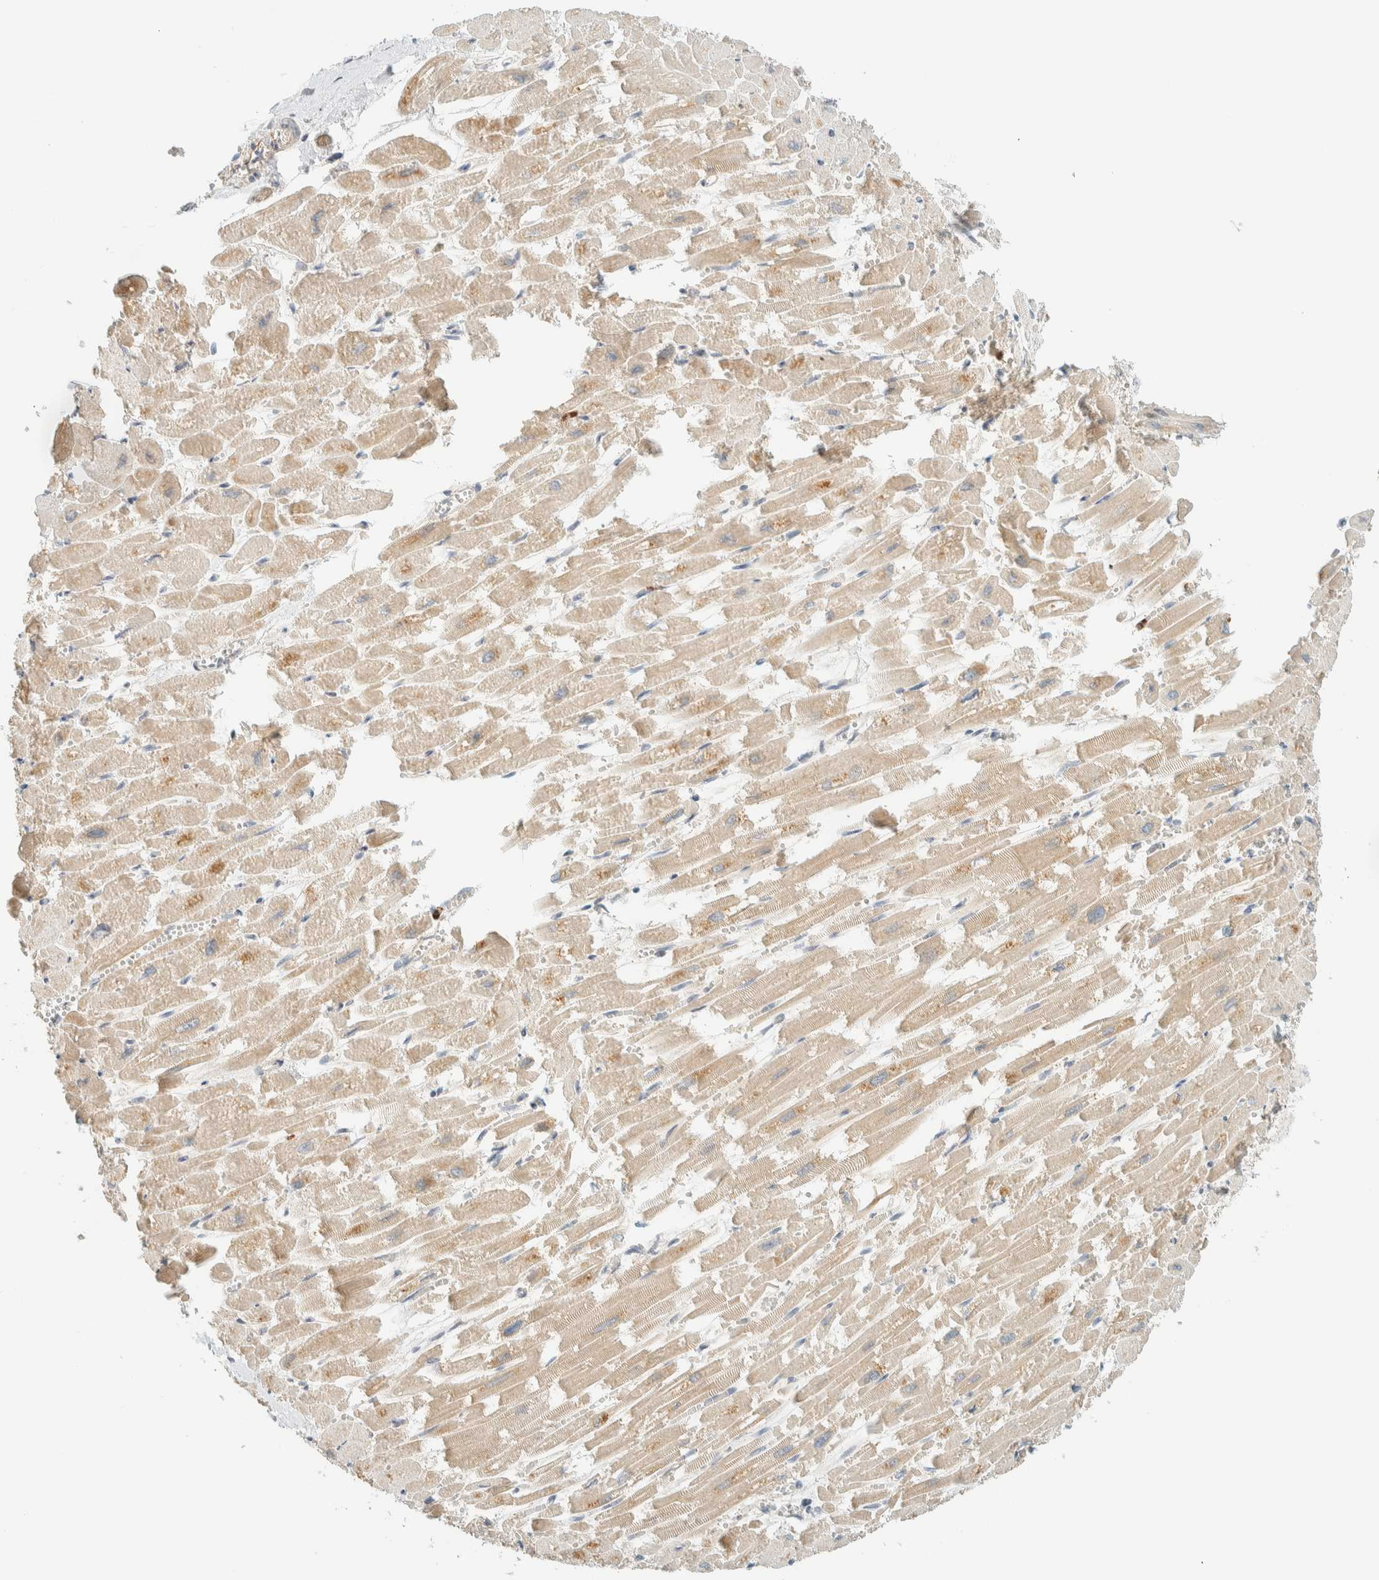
{"staining": {"intensity": "weak", "quantity": "25%-75%", "location": "cytoplasmic/membranous"}, "tissue": "heart muscle", "cell_type": "Cardiomyocytes", "image_type": "normal", "snomed": [{"axis": "morphology", "description": "Normal tissue, NOS"}, {"axis": "topography", "description": "Heart"}], "caption": "A low amount of weak cytoplasmic/membranous staining is present in about 25%-75% of cardiomyocytes in normal heart muscle.", "gene": "CCDC171", "patient": {"sex": "male", "age": 54}}